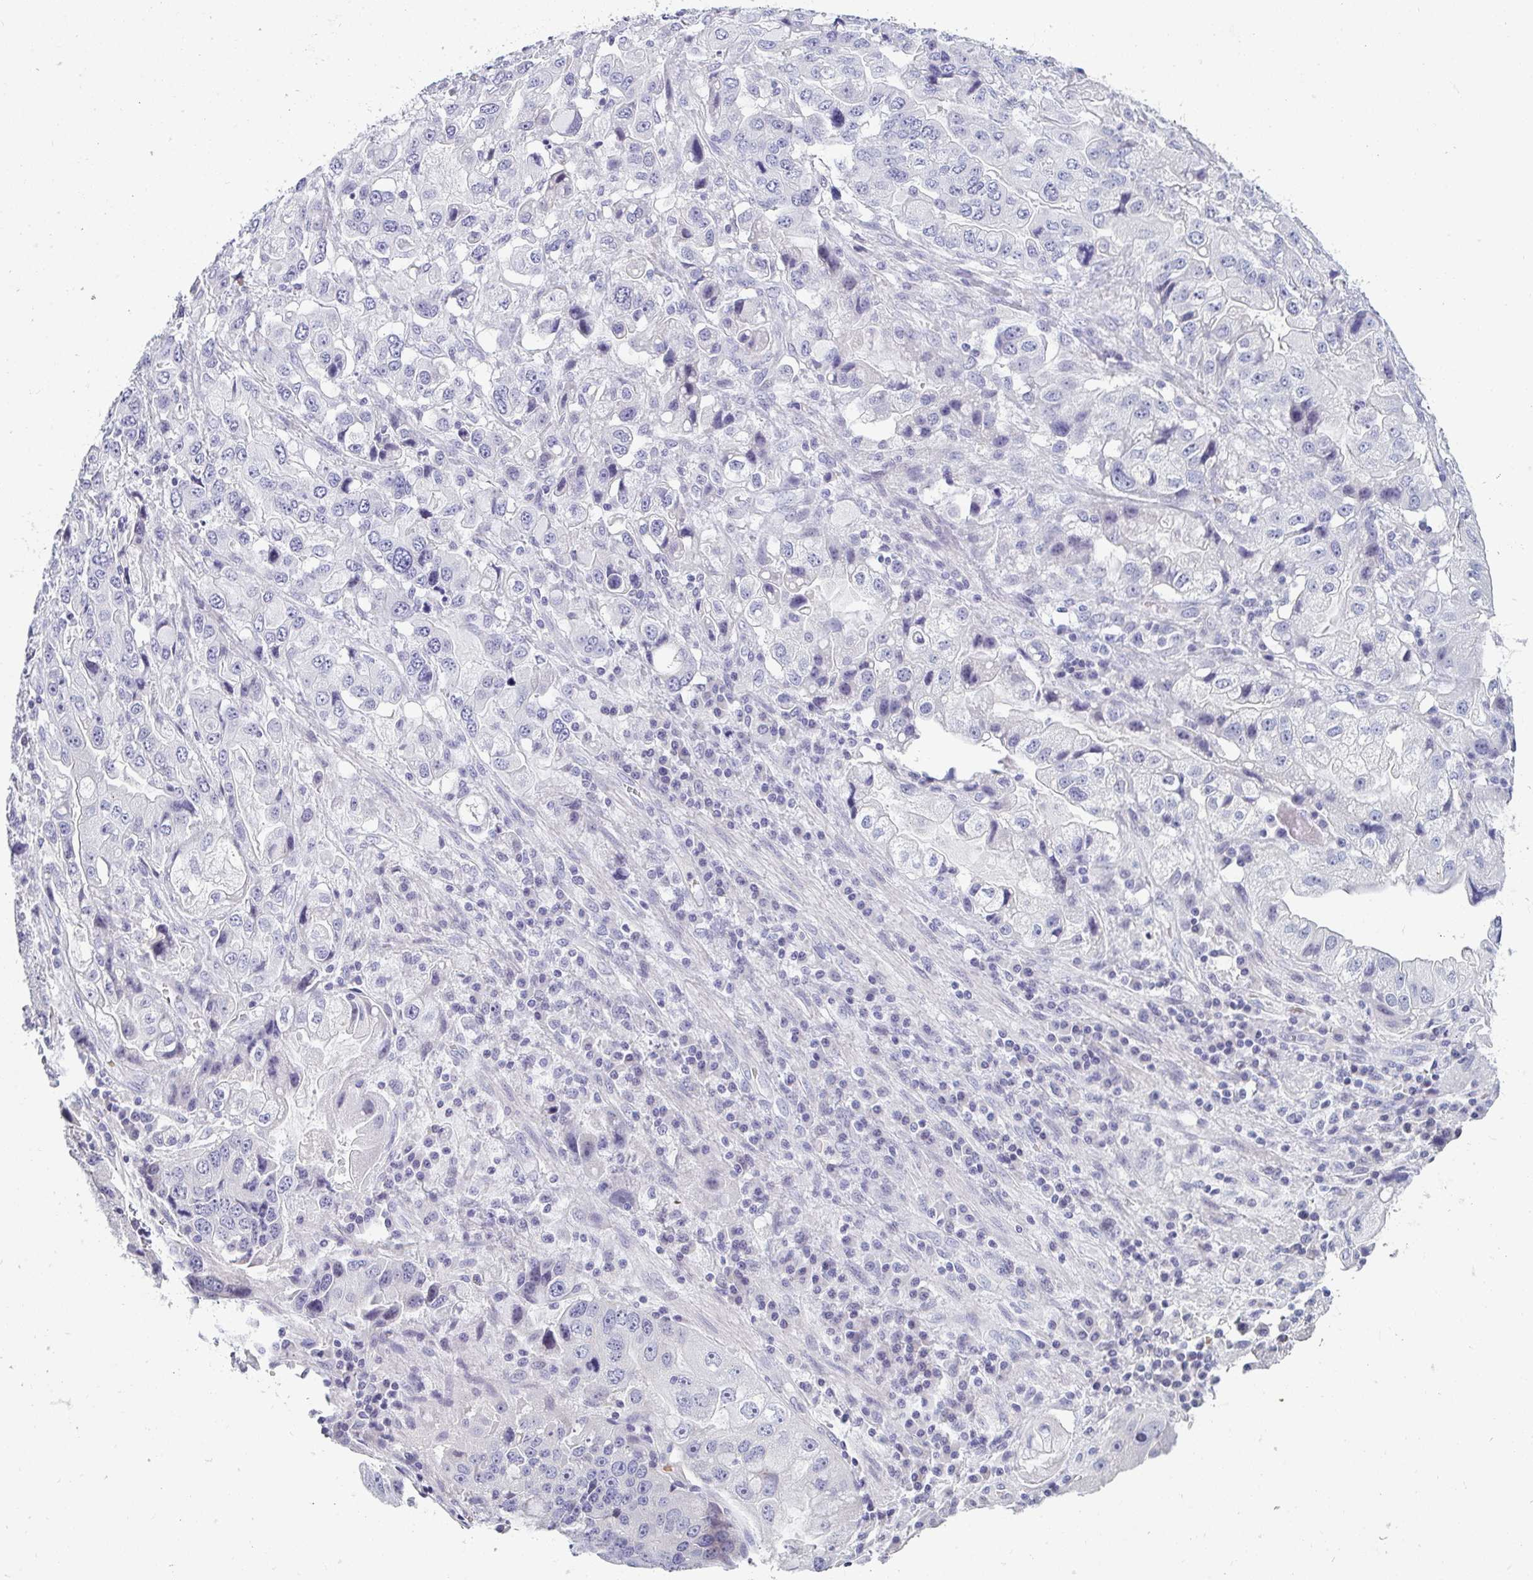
{"staining": {"intensity": "negative", "quantity": "none", "location": "none"}, "tissue": "stomach cancer", "cell_type": "Tumor cells", "image_type": "cancer", "snomed": [{"axis": "morphology", "description": "Adenocarcinoma, NOS"}, {"axis": "topography", "description": "Stomach, lower"}], "caption": "DAB immunohistochemical staining of human stomach cancer (adenocarcinoma) displays no significant staining in tumor cells. (DAB IHC, high magnification).", "gene": "SHB", "patient": {"sex": "female", "age": 93}}